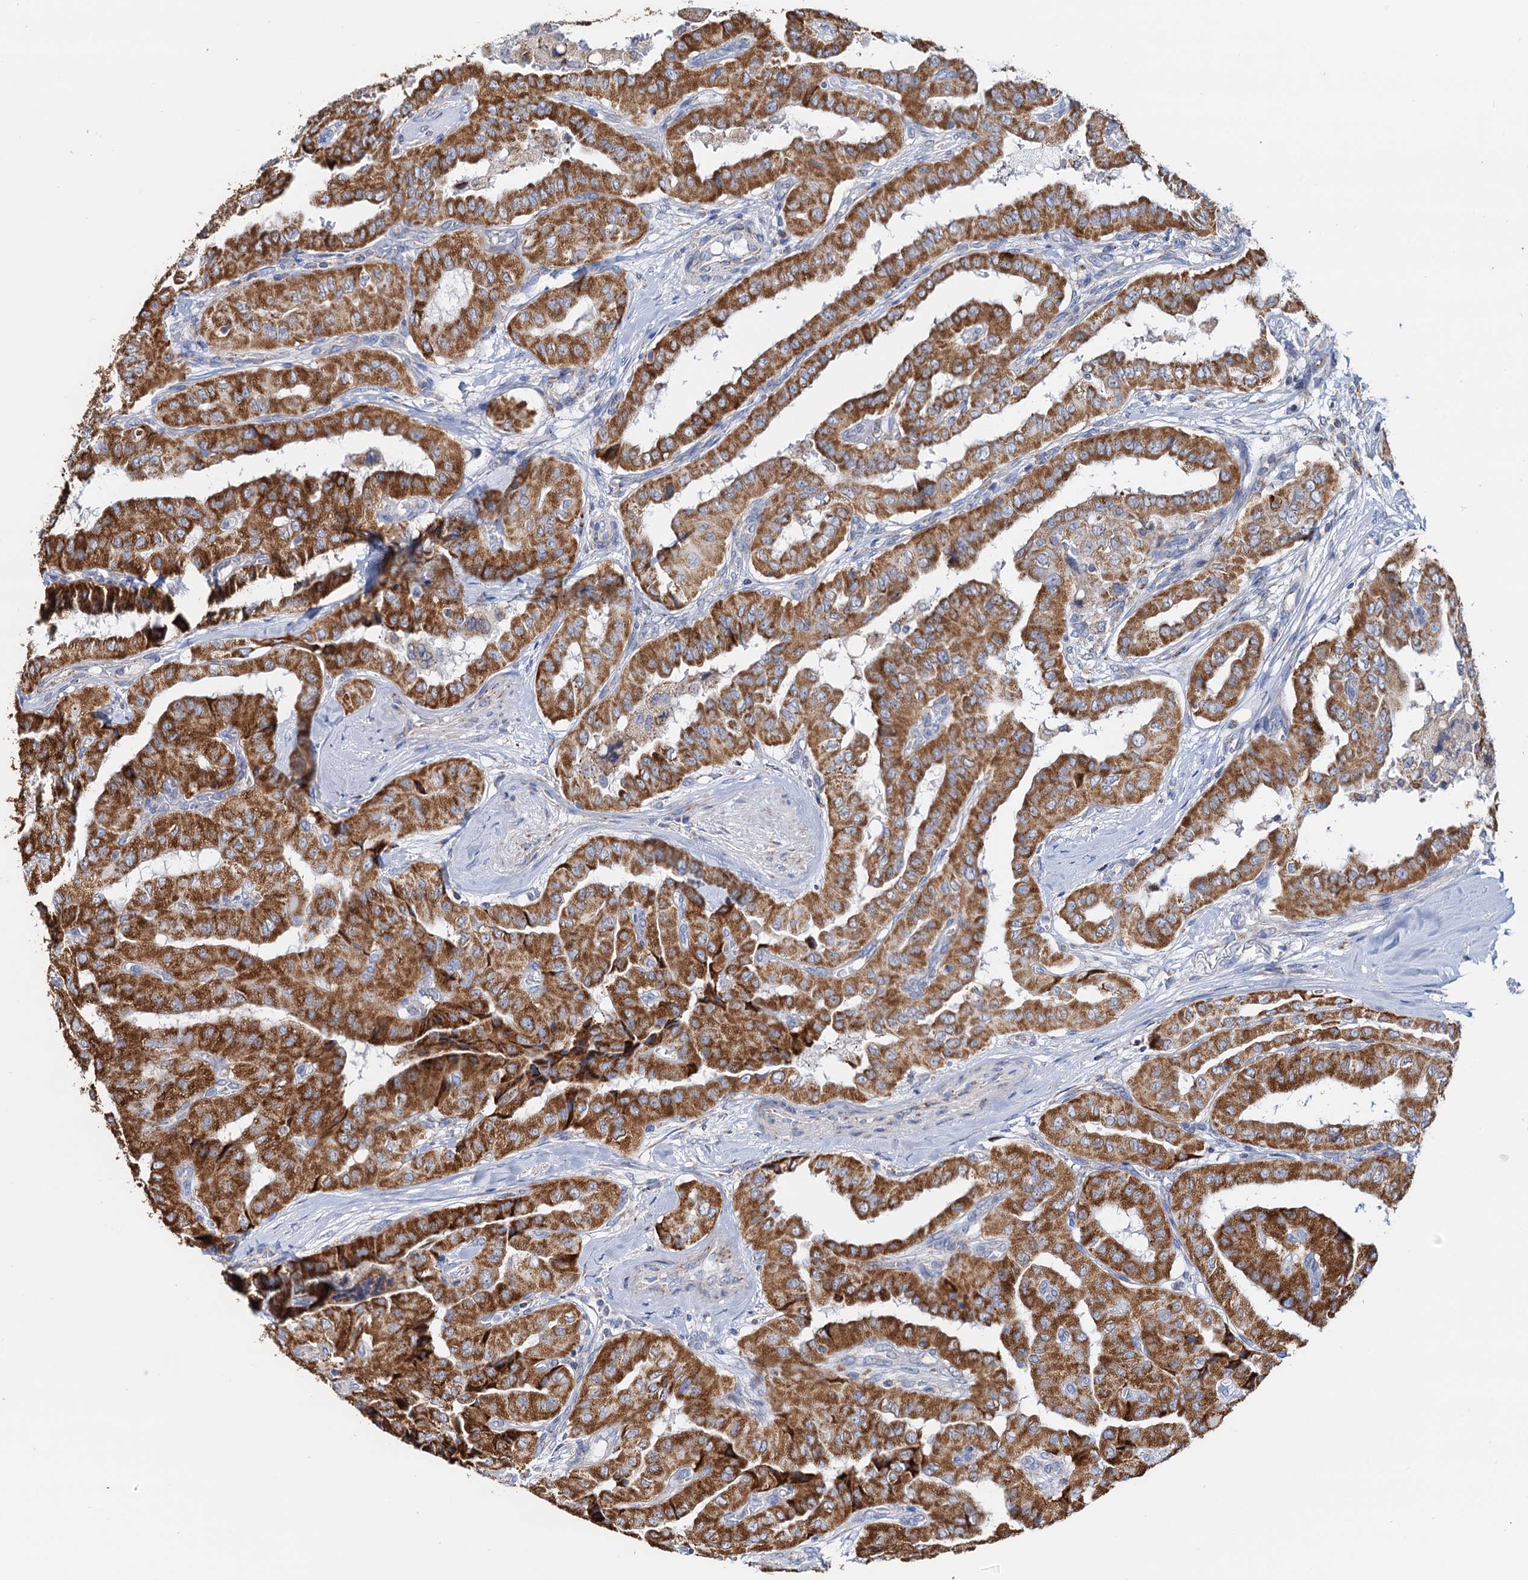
{"staining": {"intensity": "strong", "quantity": ">75%", "location": "cytoplasmic/membranous"}, "tissue": "thyroid cancer", "cell_type": "Tumor cells", "image_type": "cancer", "snomed": [{"axis": "morphology", "description": "Papillary adenocarcinoma, NOS"}, {"axis": "topography", "description": "Thyroid gland"}], "caption": "This is an image of immunohistochemistry staining of papillary adenocarcinoma (thyroid), which shows strong positivity in the cytoplasmic/membranous of tumor cells.", "gene": "C2CD3", "patient": {"sex": "female", "age": 59}}